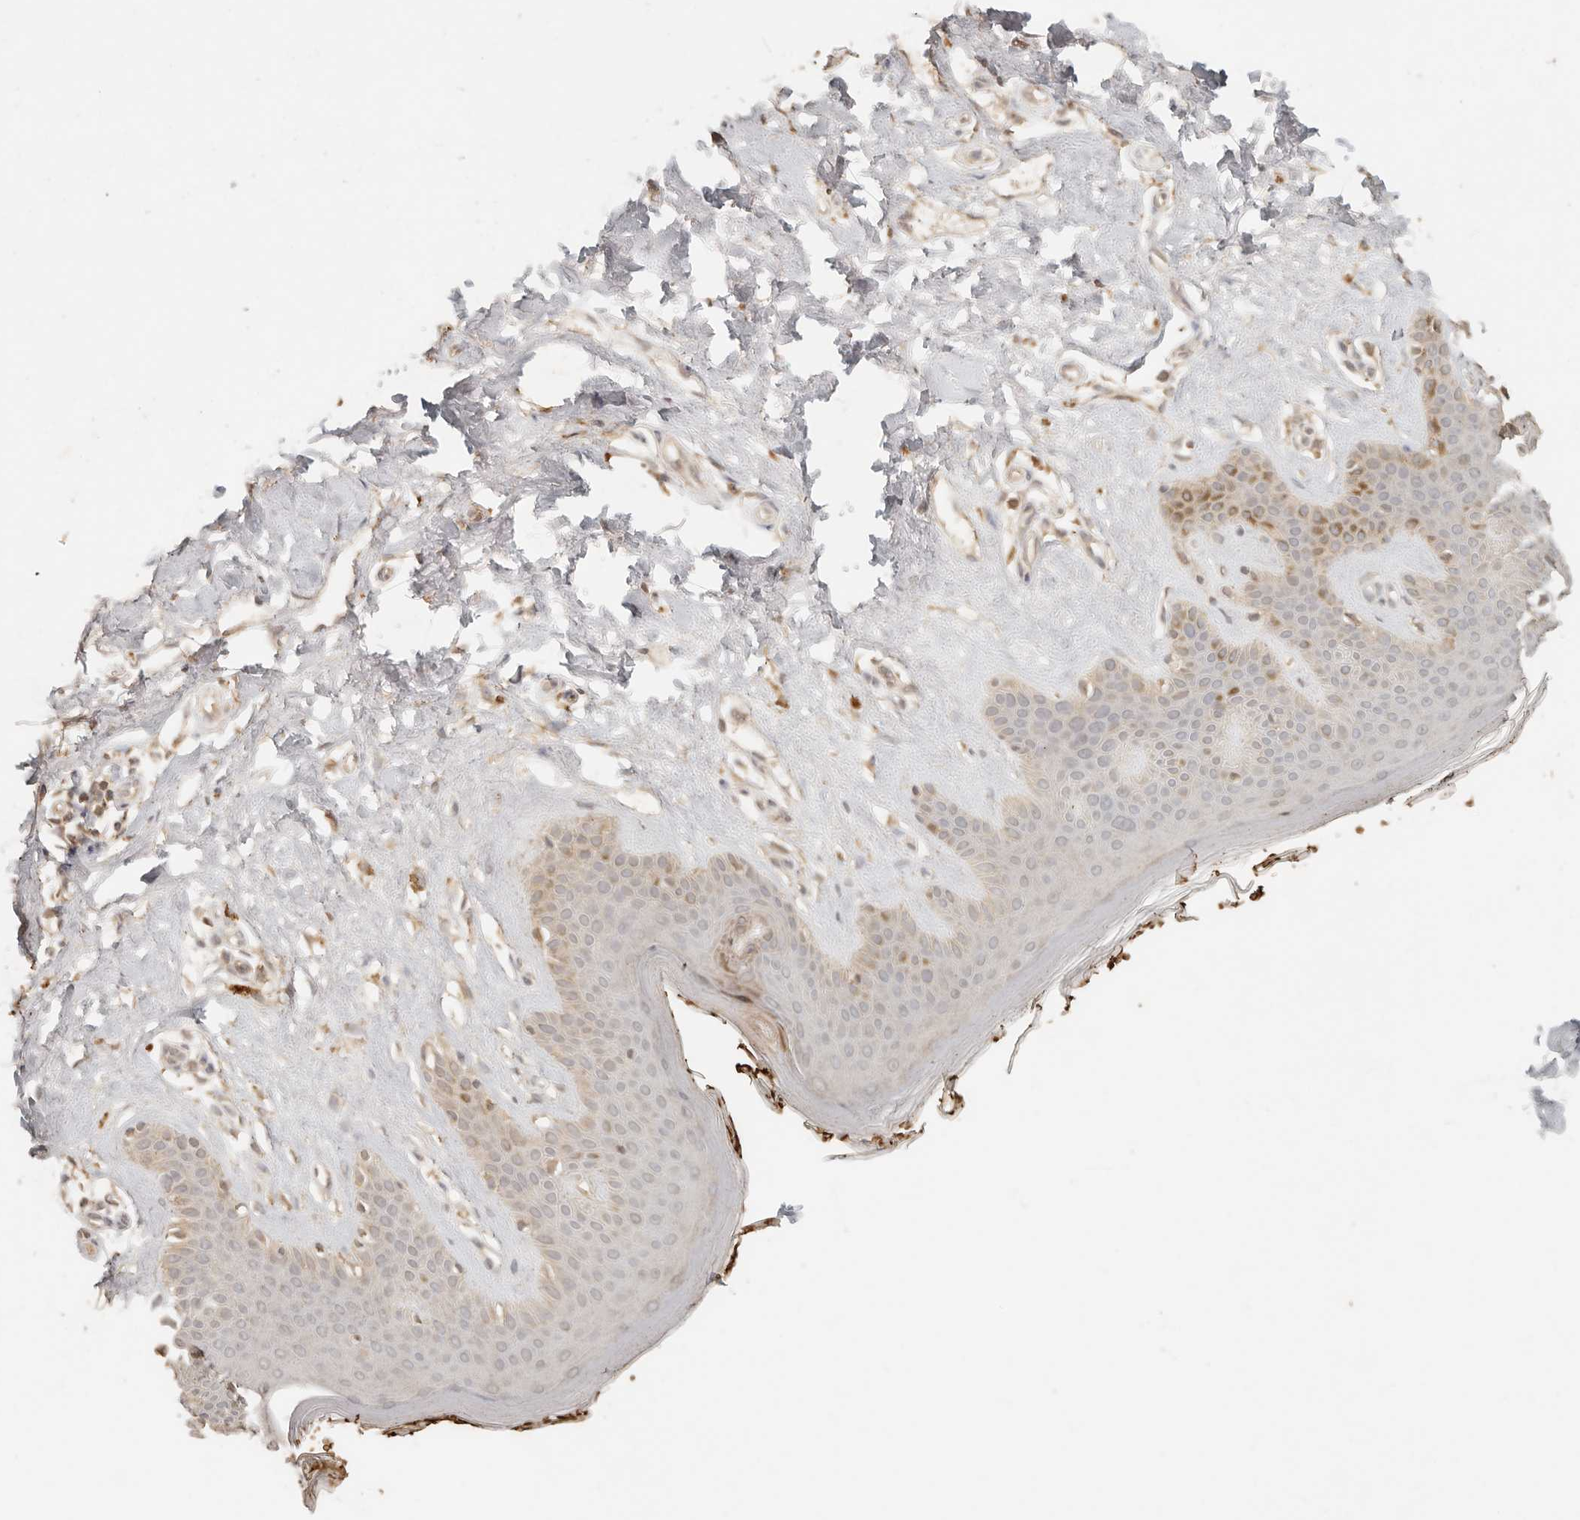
{"staining": {"intensity": "weak", "quantity": ">75%", "location": "cytoplasmic/membranous"}, "tissue": "skin", "cell_type": "Fibroblasts", "image_type": "normal", "snomed": [{"axis": "morphology", "description": "Normal tissue, NOS"}, {"axis": "topography", "description": "Skin"}], "caption": "The photomicrograph shows a brown stain indicating the presence of a protein in the cytoplasmic/membranous of fibroblasts in skin.", "gene": "INTS11", "patient": {"sex": "female", "age": 64}}